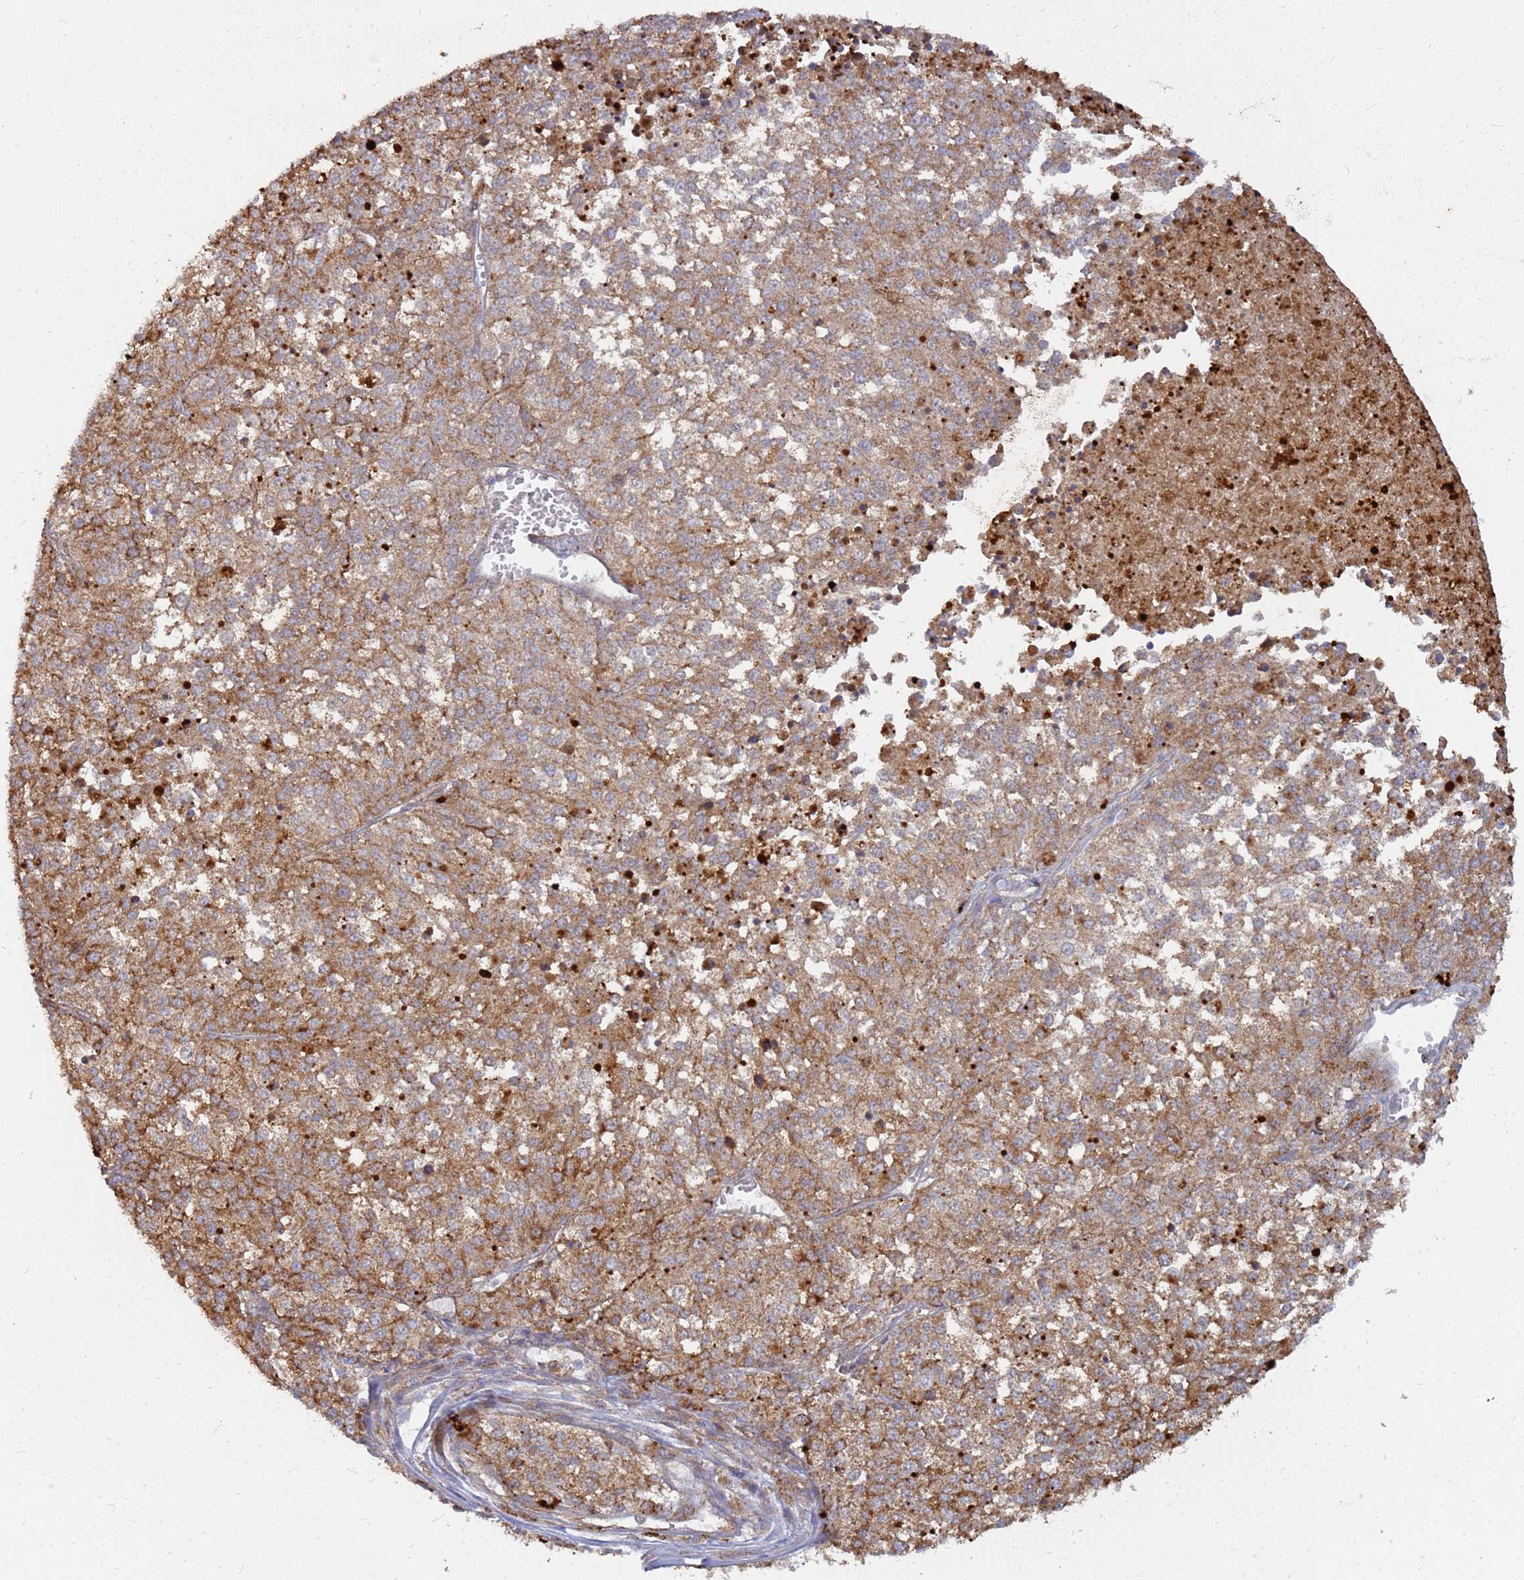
{"staining": {"intensity": "moderate", "quantity": ">75%", "location": "cytoplasmic/membranous"}, "tissue": "melanoma", "cell_type": "Tumor cells", "image_type": "cancer", "snomed": [{"axis": "morphology", "description": "Malignant melanoma, NOS"}, {"axis": "topography", "description": "Skin"}], "caption": "High-magnification brightfield microscopy of malignant melanoma stained with DAB (3,3'-diaminobenzidine) (brown) and counterstained with hematoxylin (blue). tumor cells exhibit moderate cytoplasmic/membranous staining is identified in about>75% of cells.", "gene": "CDC34", "patient": {"sex": "female", "age": 64}}